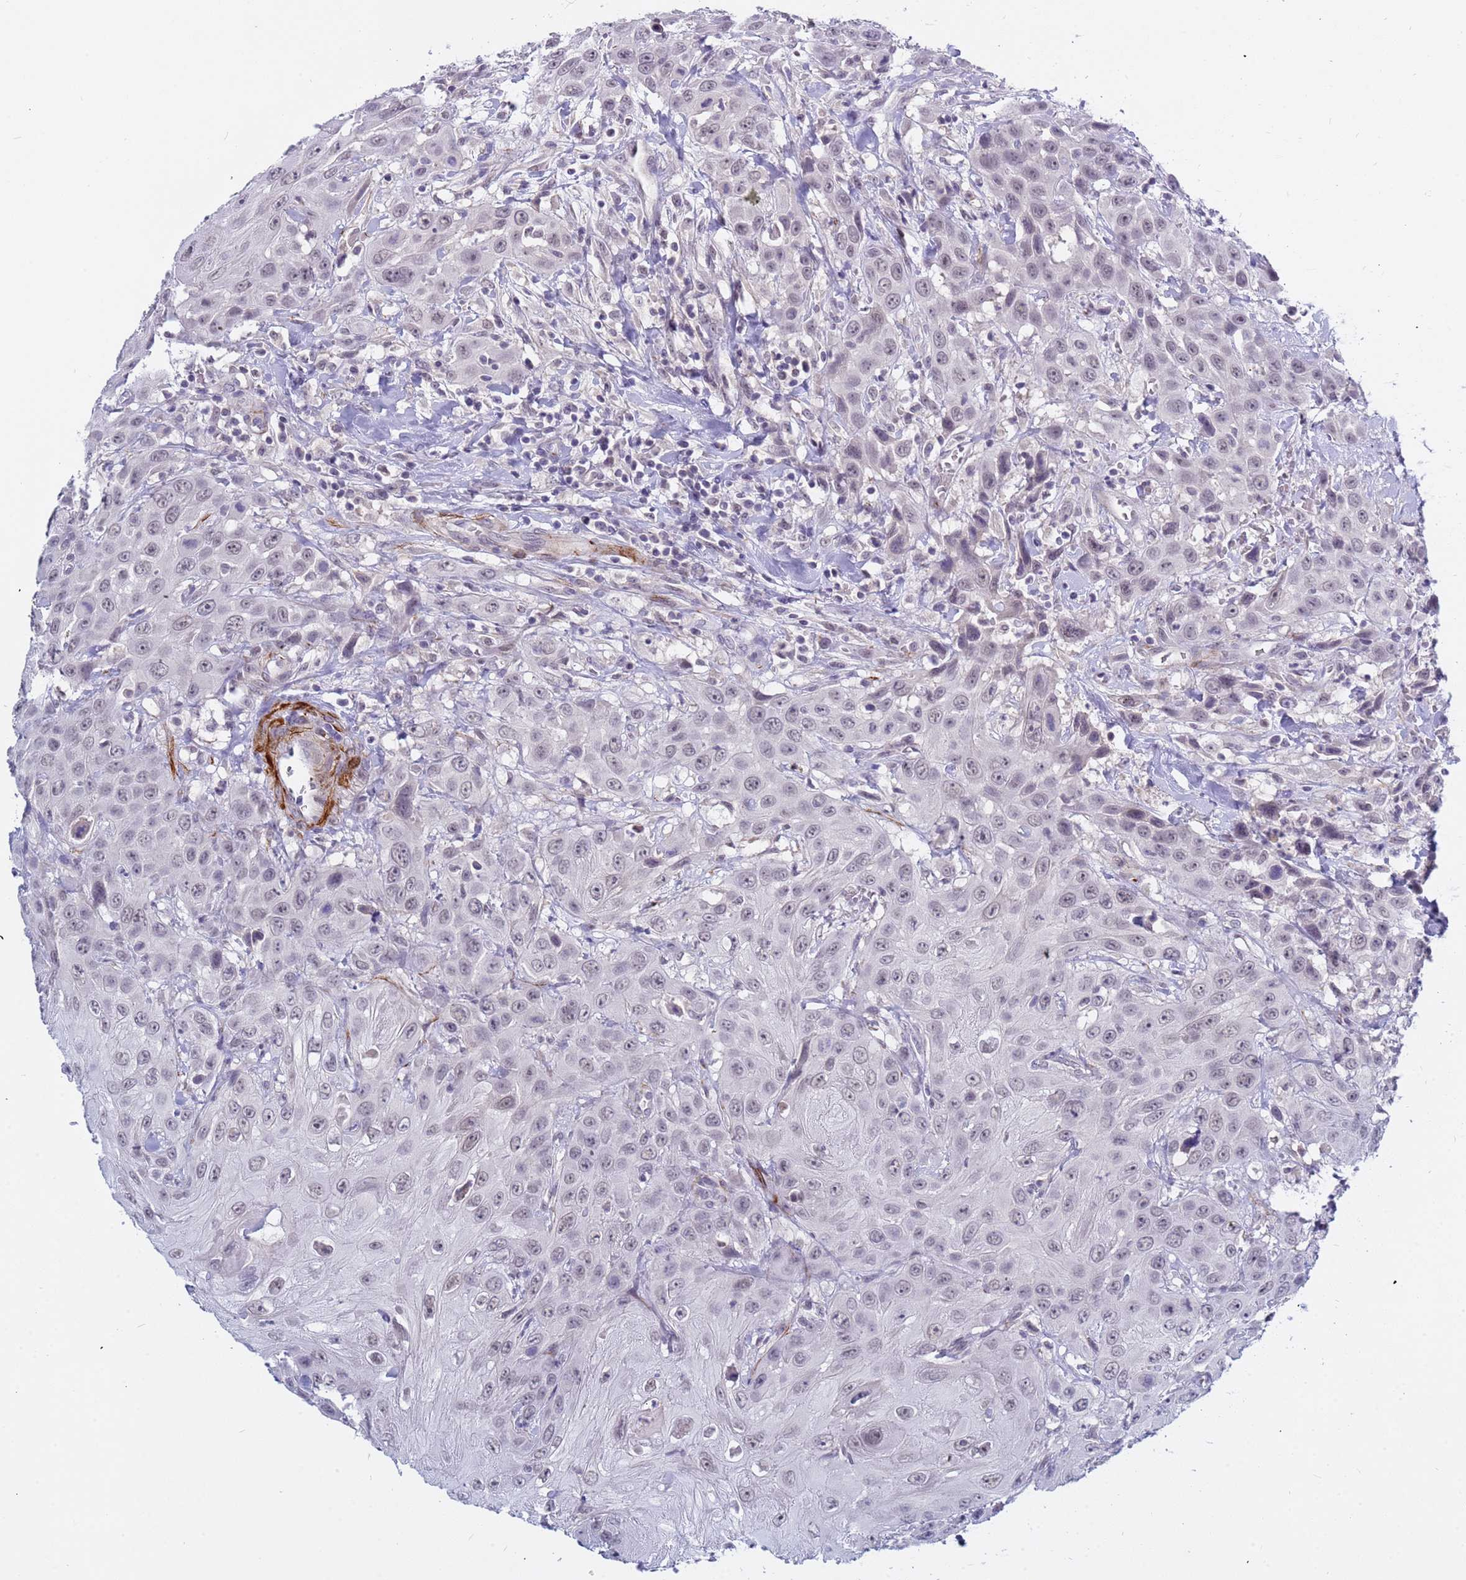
{"staining": {"intensity": "weak", "quantity": "<25%", "location": "nuclear"}, "tissue": "head and neck cancer", "cell_type": "Tumor cells", "image_type": "cancer", "snomed": [{"axis": "morphology", "description": "Squamous cell carcinoma, NOS"}, {"axis": "topography", "description": "Head-Neck"}], "caption": "Human squamous cell carcinoma (head and neck) stained for a protein using immunohistochemistry (IHC) reveals no expression in tumor cells.", "gene": "CXorf65", "patient": {"sex": "male", "age": 81}}